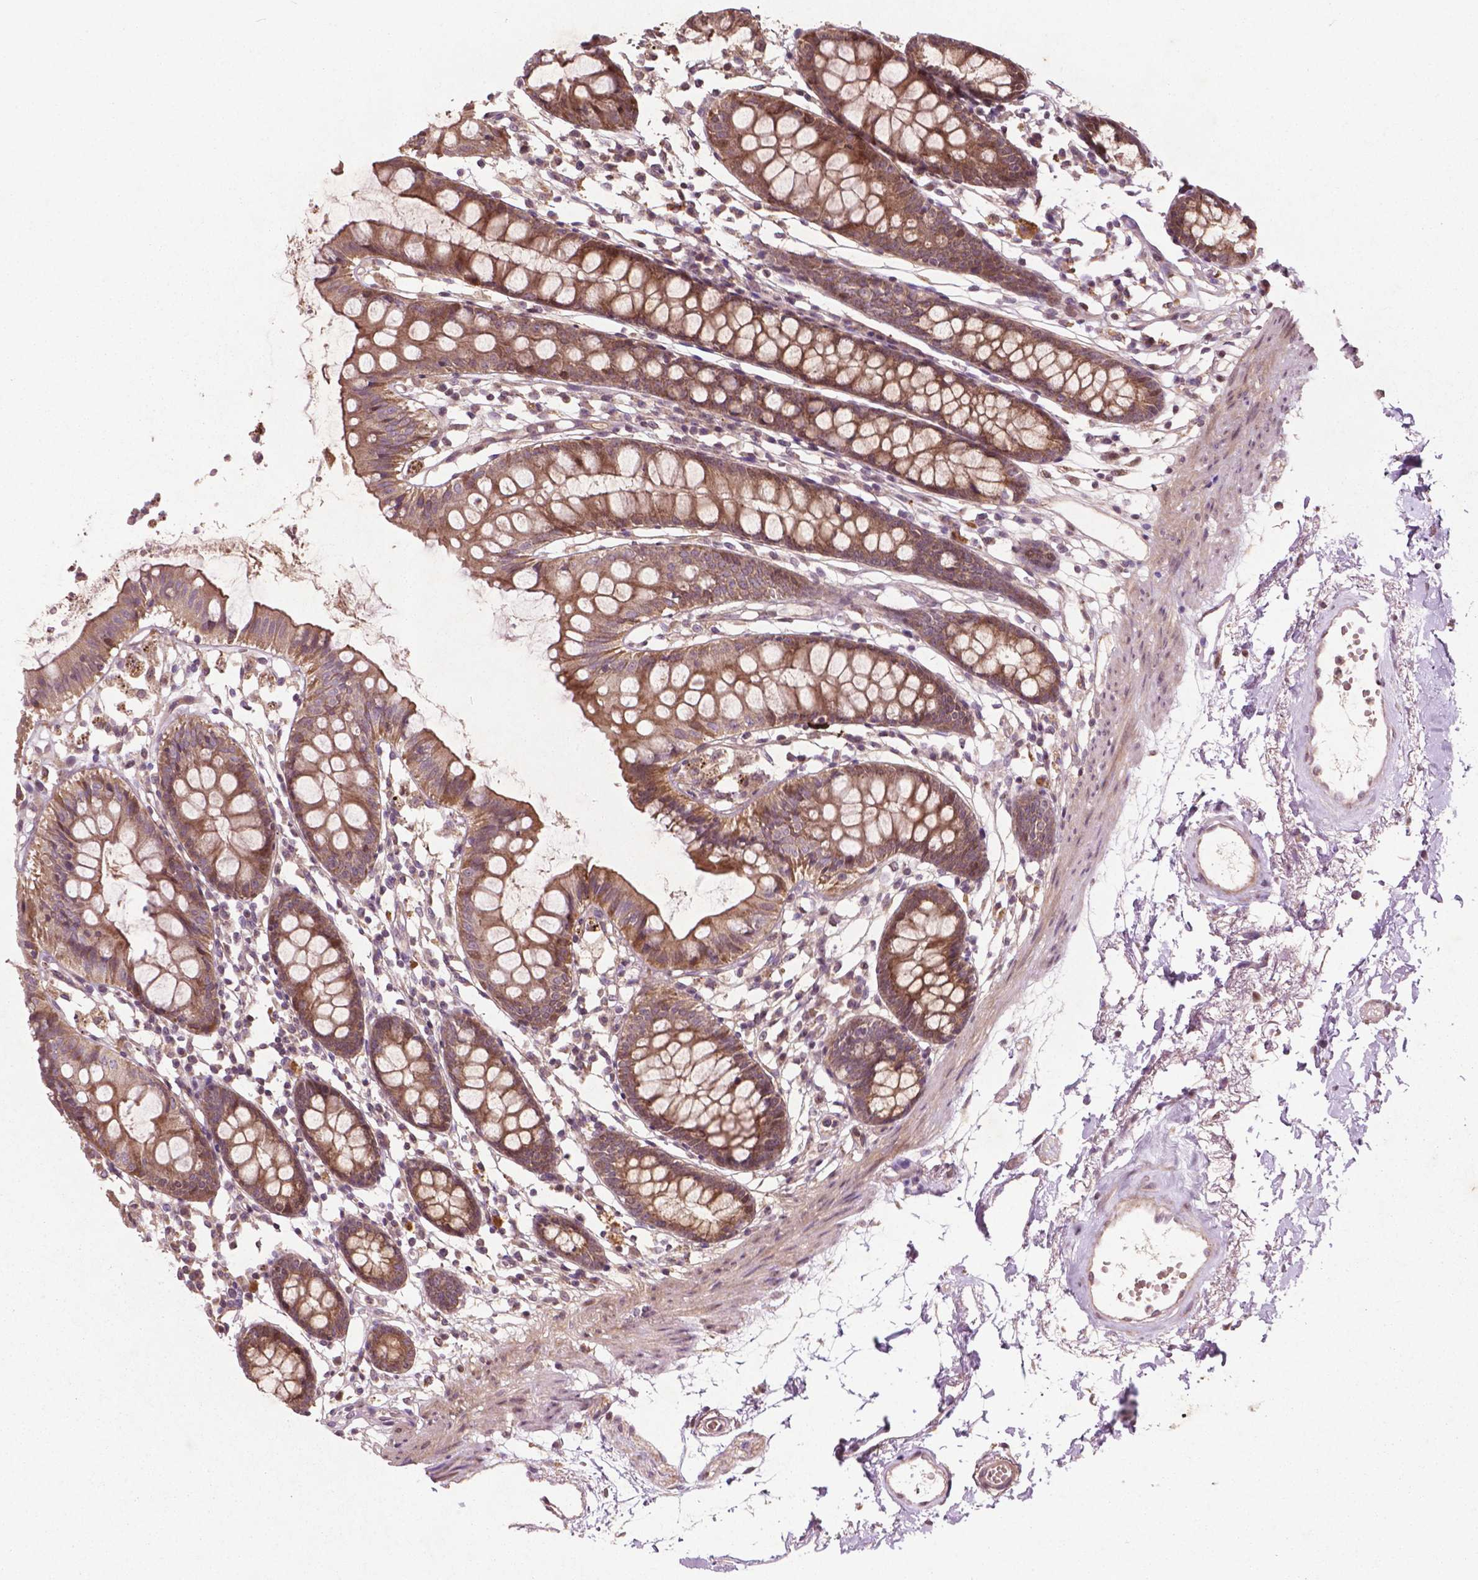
{"staining": {"intensity": "weak", "quantity": ">75%", "location": "cytoplasmic/membranous"}, "tissue": "colon", "cell_type": "Endothelial cells", "image_type": "normal", "snomed": [{"axis": "morphology", "description": "Normal tissue, NOS"}, {"axis": "topography", "description": "Colon"}], "caption": "Protein analysis of unremarkable colon demonstrates weak cytoplasmic/membranous expression in approximately >75% of endothelial cells.", "gene": "B3GALNT2", "patient": {"sex": "female", "age": 84}}